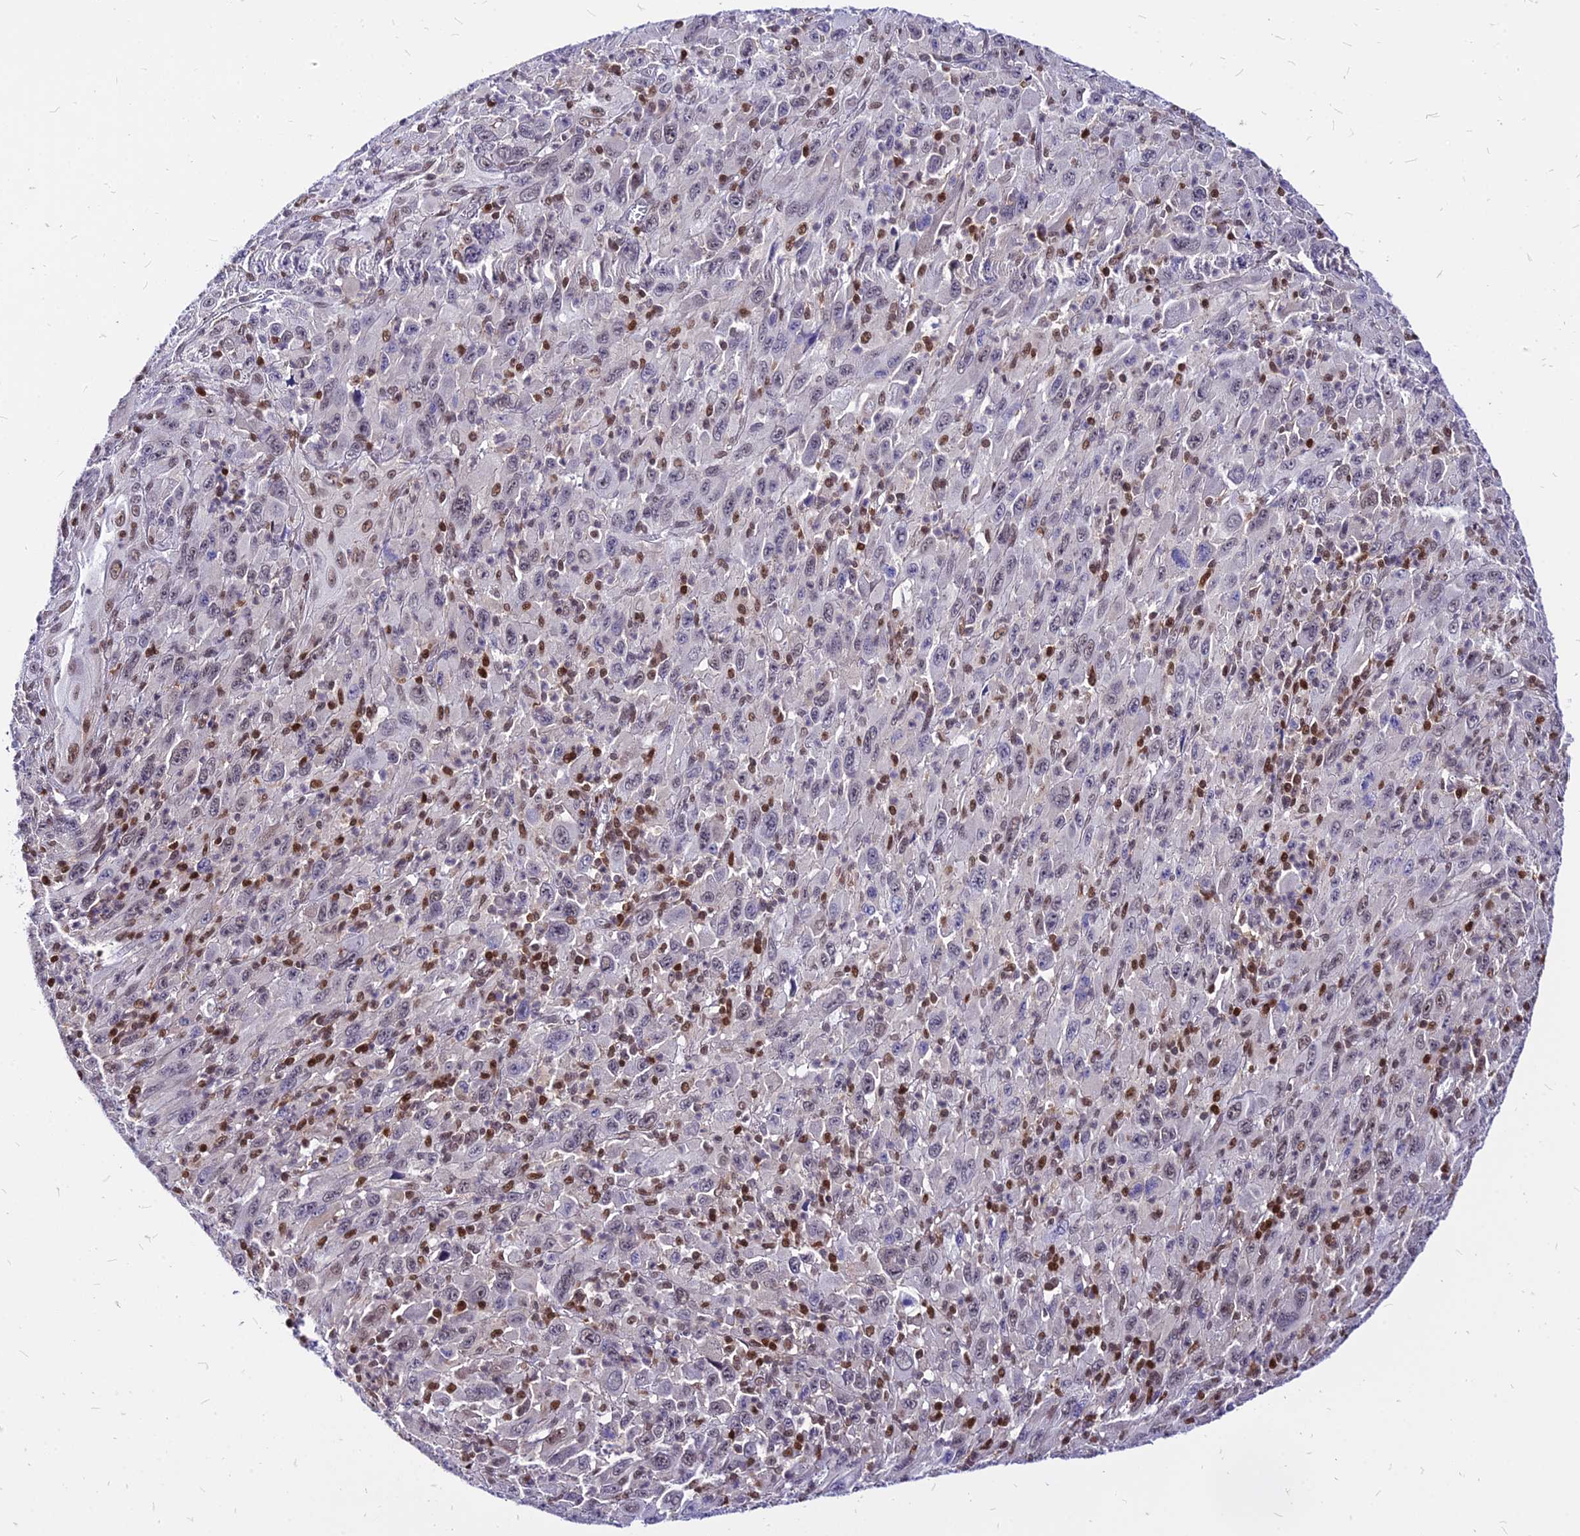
{"staining": {"intensity": "moderate", "quantity": "25%-75%", "location": "nuclear"}, "tissue": "melanoma", "cell_type": "Tumor cells", "image_type": "cancer", "snomed": [{"axis": "morphology", "description": "Malignant melanoma, Metastatic site"}, {"axis": "topography", "description": "Skin"}], "caption": "Immunohistochemistry (IHC) of human malignant melanoma (metastatic site) reveals medium levels of moderate nuclear positivity in about 25%-75% of tumor cells.", "gene": "PAXX", "patient": {"sex": "female", "age": 56}}